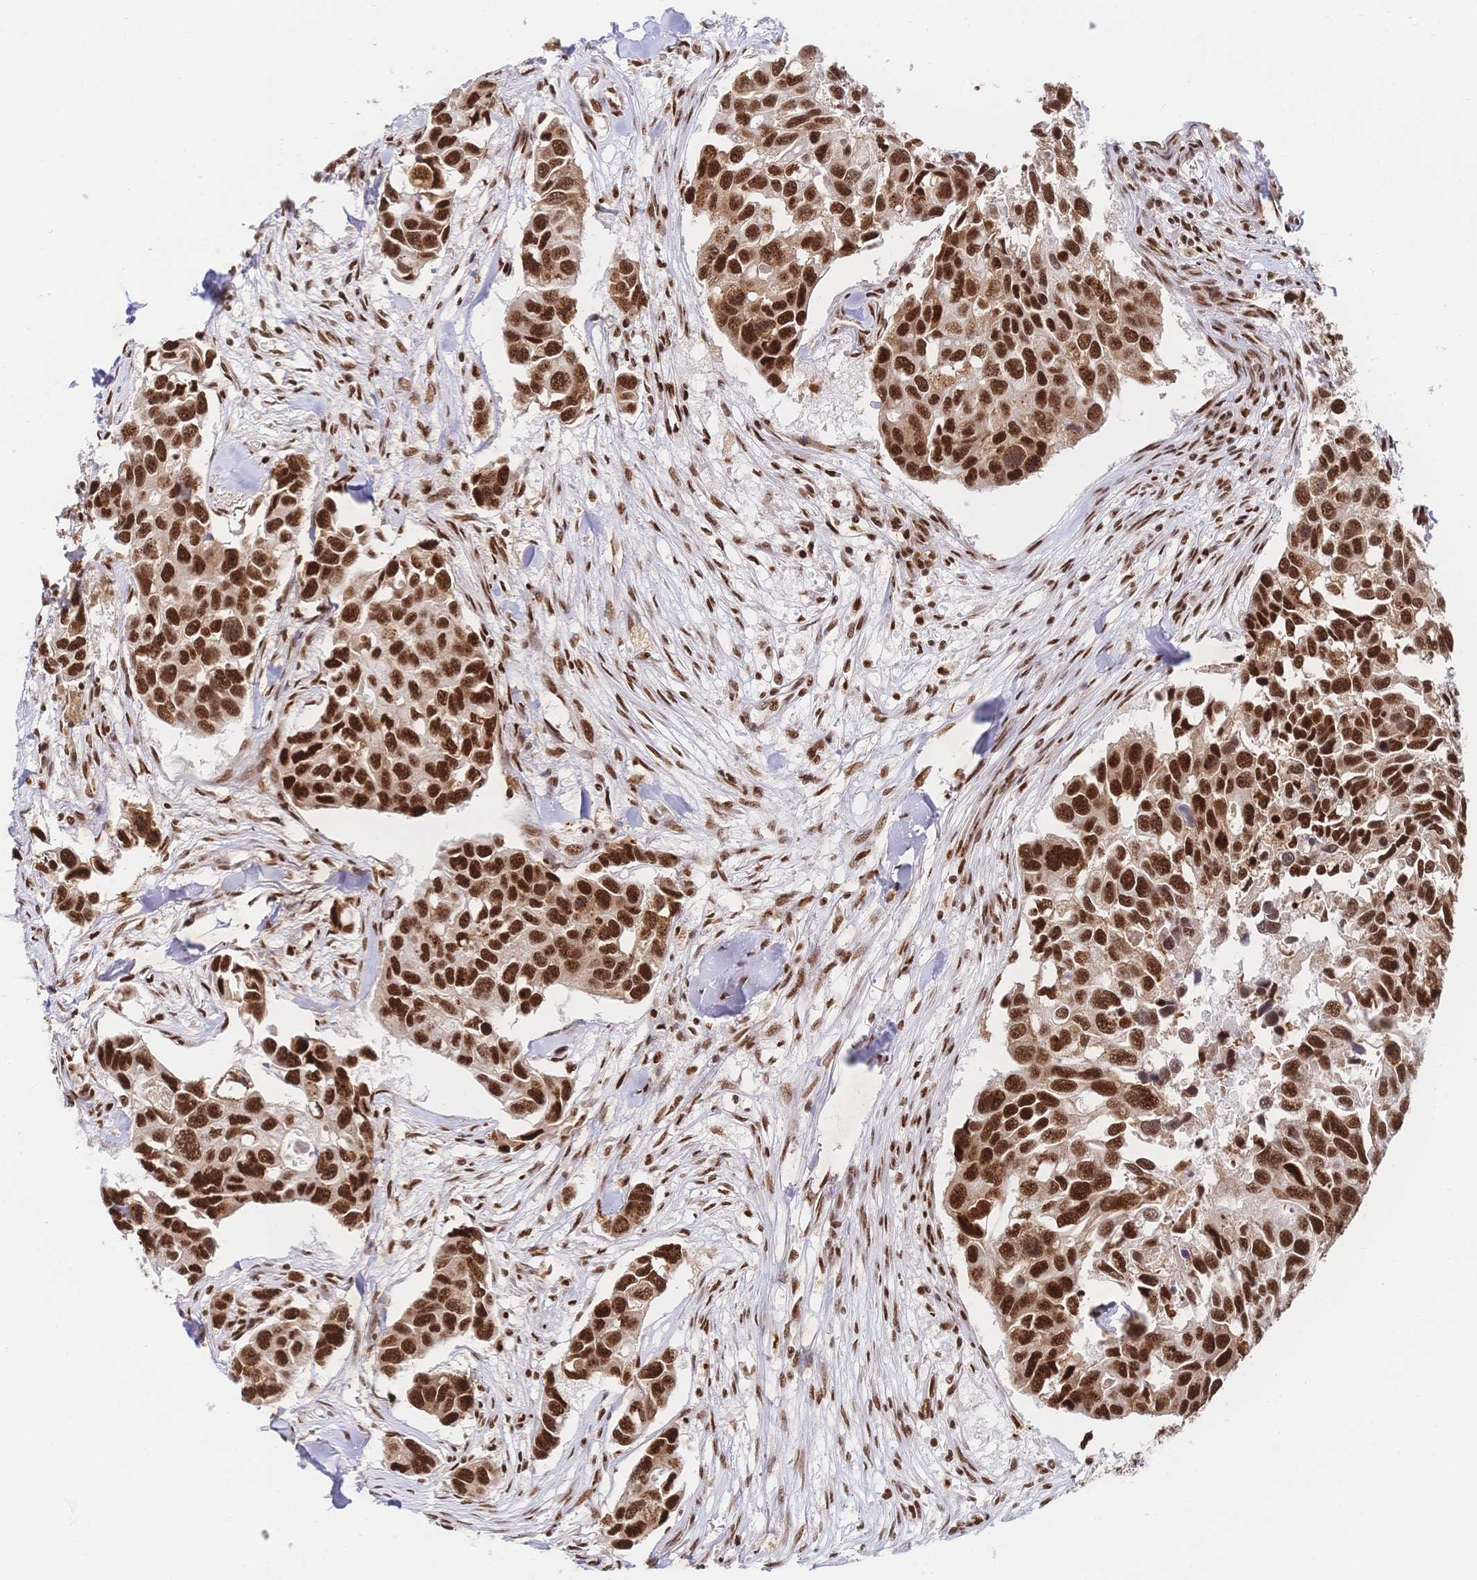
{"staining": {"intensity": "strong", "quantity": ">75%", "location": "nuclear"}, "tissue": "breast cancer", "cell_type": "Tumor cells", "image_type": "cancer", "snomed": [{"axis": "morphology", "description": "Duct carcinoma"}, {"axis": "topography", "description": "Breast"}], "caption": "Strong nuclear positivity is present in about >75% of tumor cells in breast cancer (invasive ductal carcinoma). (Stains: DAB in brown, nuclei in blue, Microscopy: brightfield microscopy at high magnification).", "gene": "SRSF1", "patient": {"sex": "female", "age": 83}}